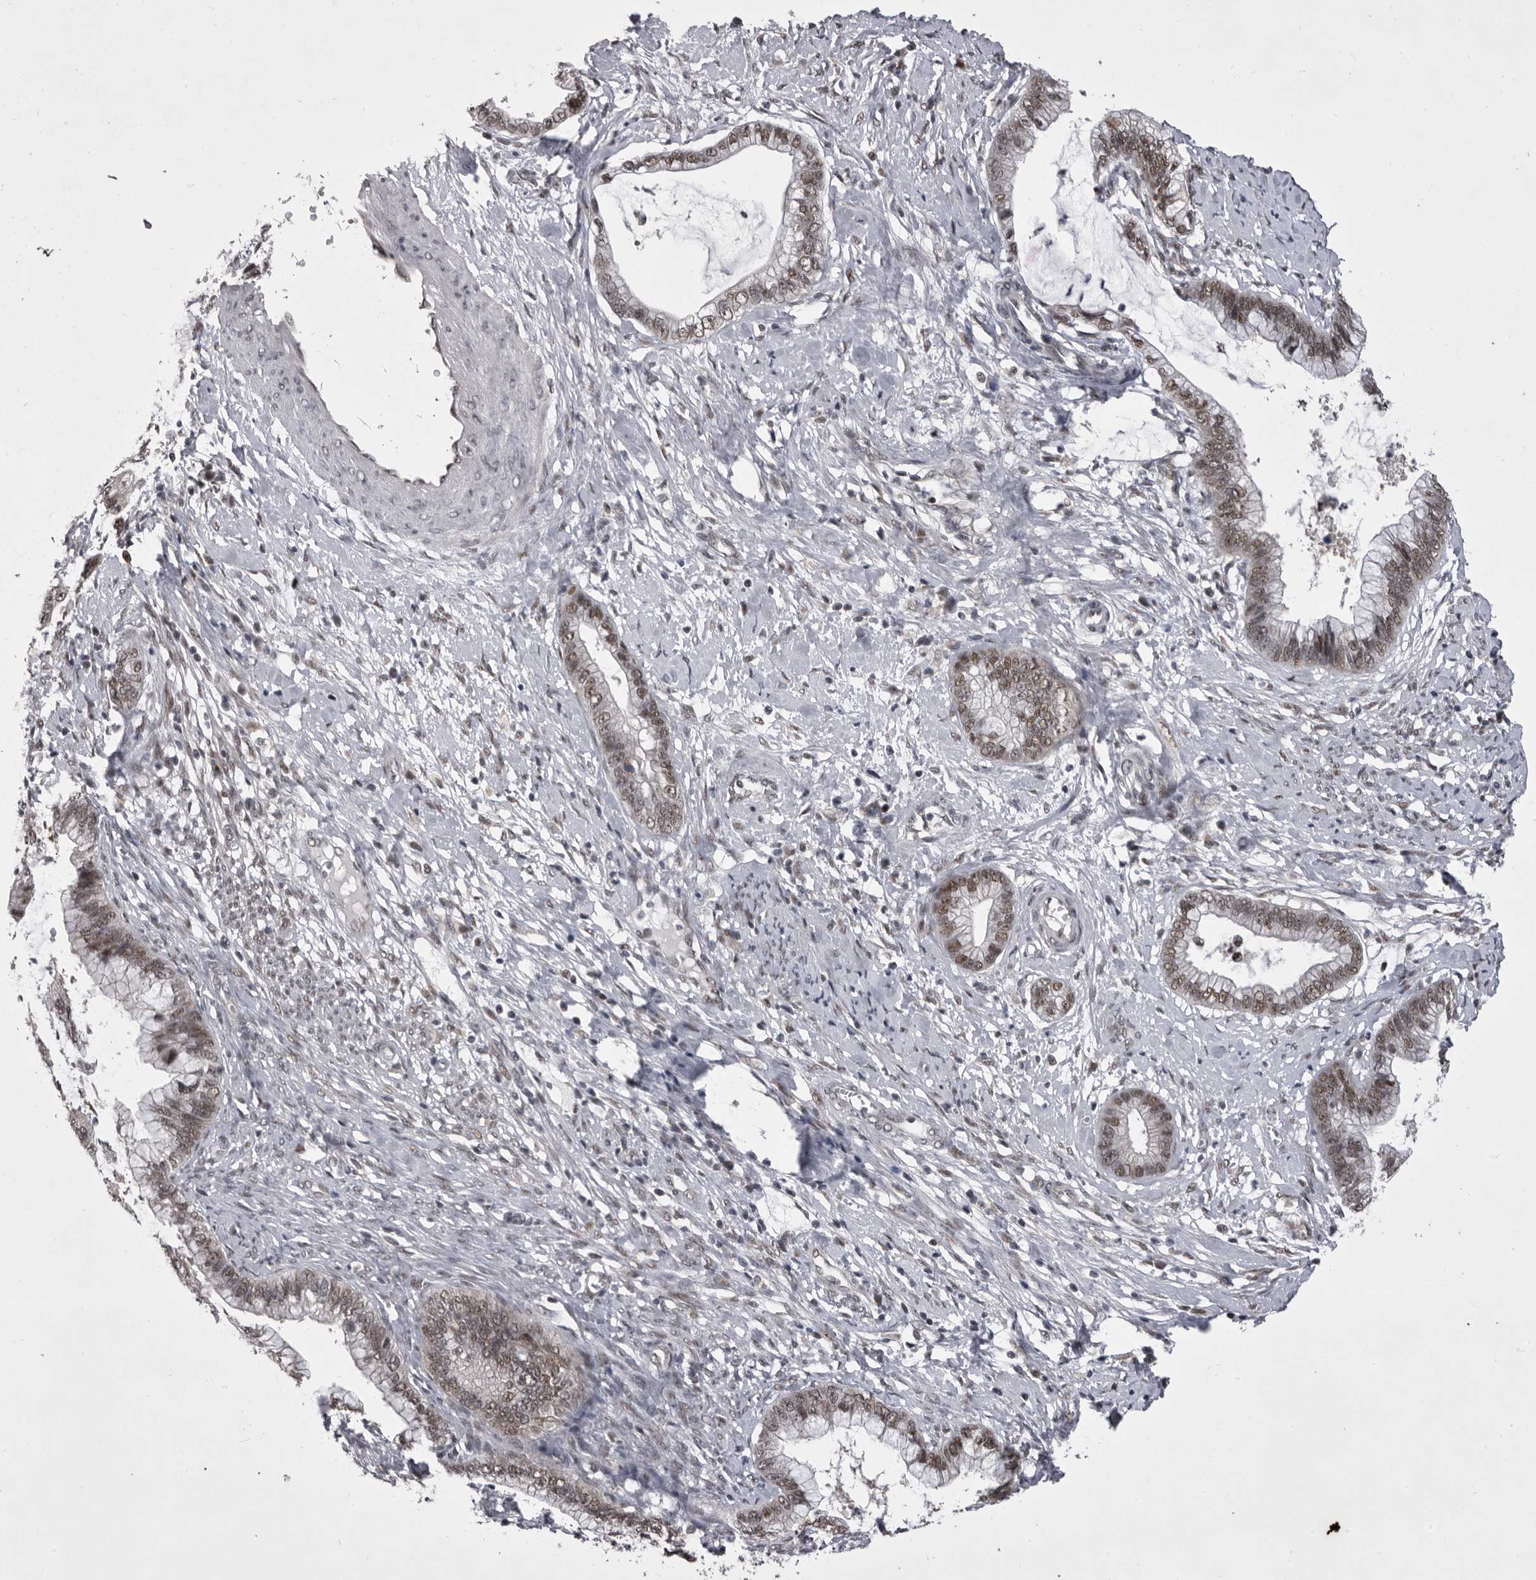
{"staining": {"intensity": "weak", "quantity": "25%-75%", "location": "nuclear"}, "tissue": "cervical cancer", "cell_type": "Tumor cells", "image_type": "cancer", "snomed": [{"axis": "morphology", "description": "Adenocarcinoma, NOS"}, {"axis": "topography", "description": "Cervix"}], "caption": "Immunohistochemistry (IHC) of human adenocarcinoma (cervical) demonstrates low levels of weak nuclear positivity in about 25%-75% of tumor cells.", "gene": "PRPF3", "patient": {"sex": "female", "age": 44}}